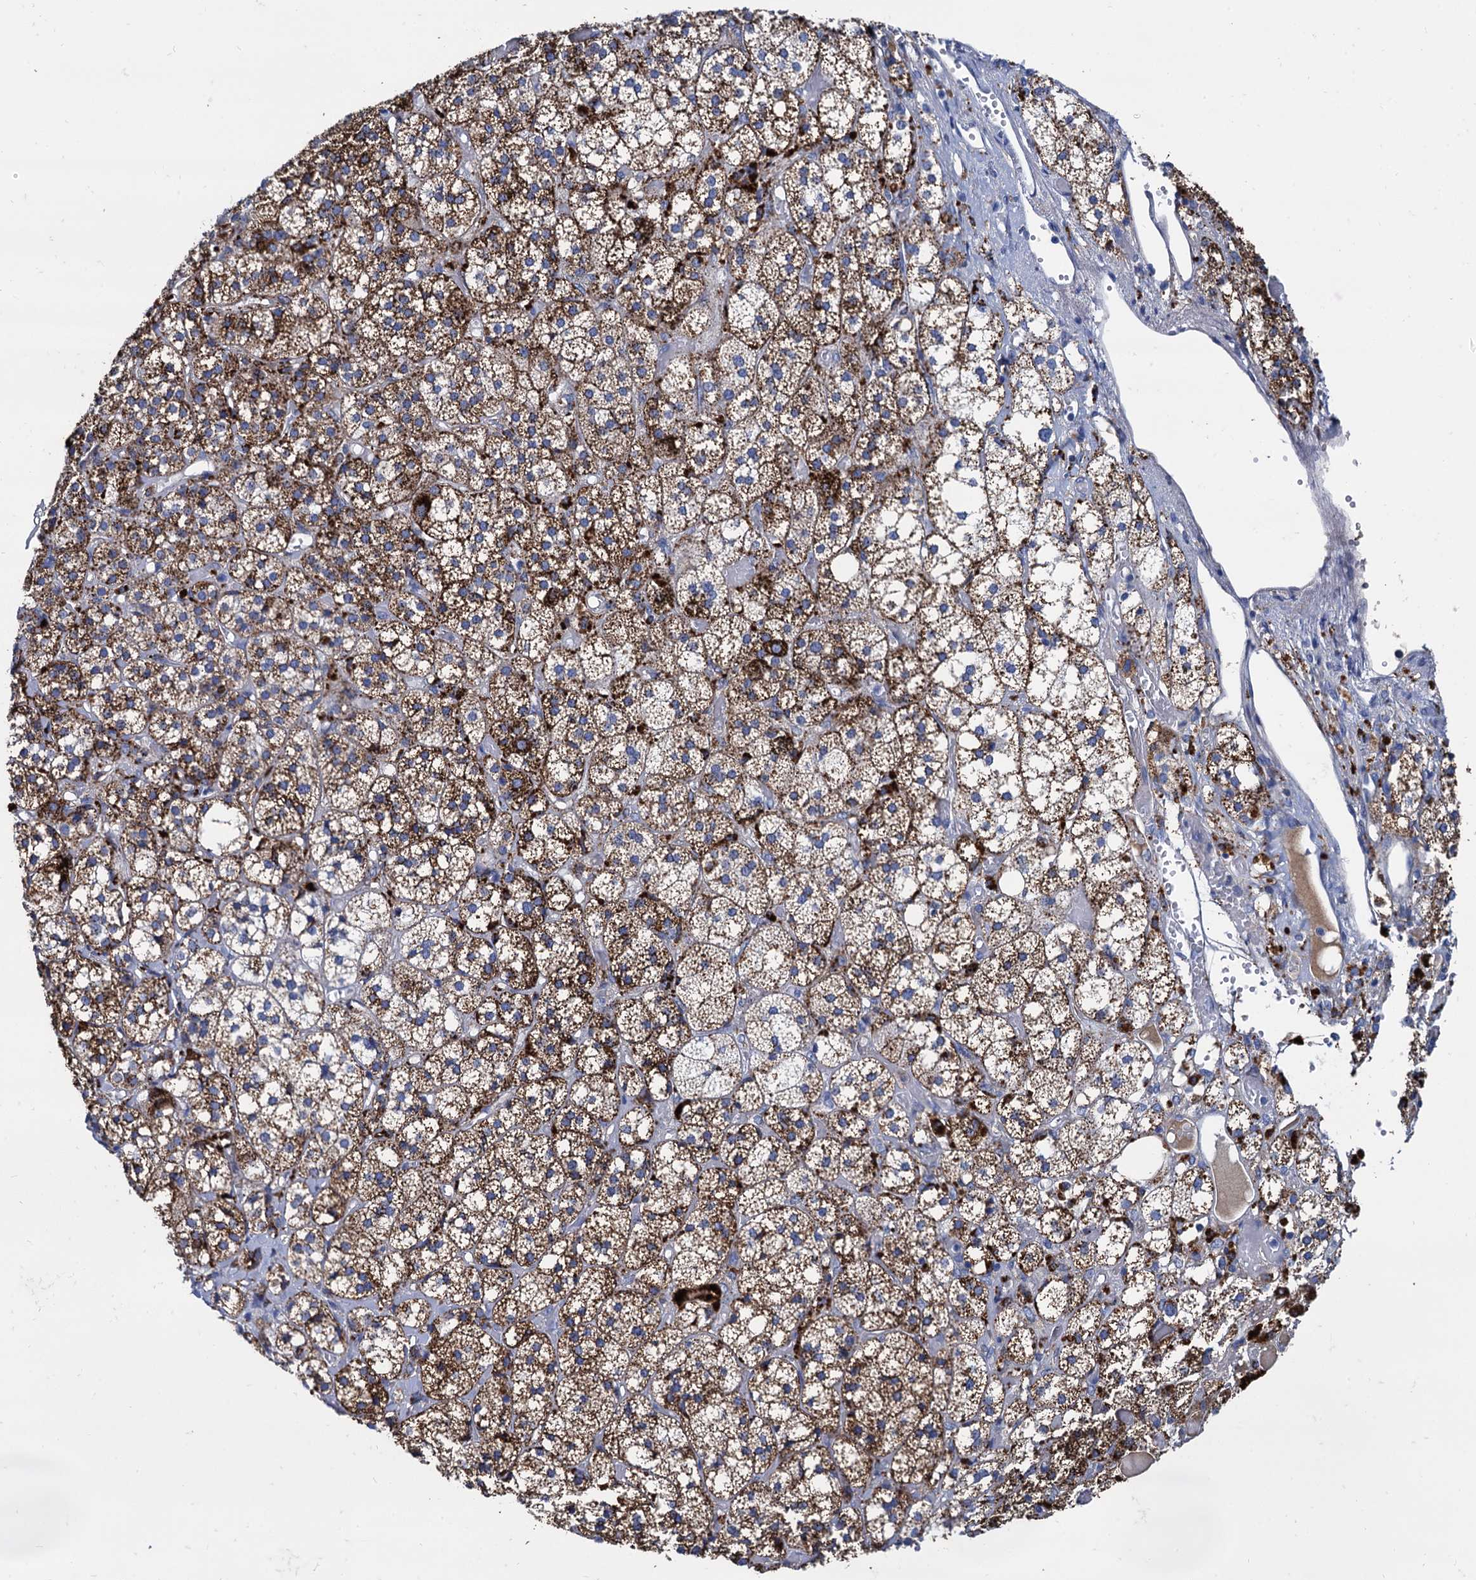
{"staining": {"intensity": "strong", "quantity": ">75%", "location": "cytoplasmic/membranous"}, "tissue": "adrenal gland", "cell_type": "Glandular cells", "image_type": "normal", "snomed": [{"axis": "morphology", "description": "Normal tissue, NOS"}, {"axis": "topography", "description": "Adrenal gland"}], "caption": "Adrenal gland stained for a protein reveals strong cytoplasmic/membranous positivity in glandular cells.", "gene": "APOD", "patient": {"sex": "female", "age": 61}}